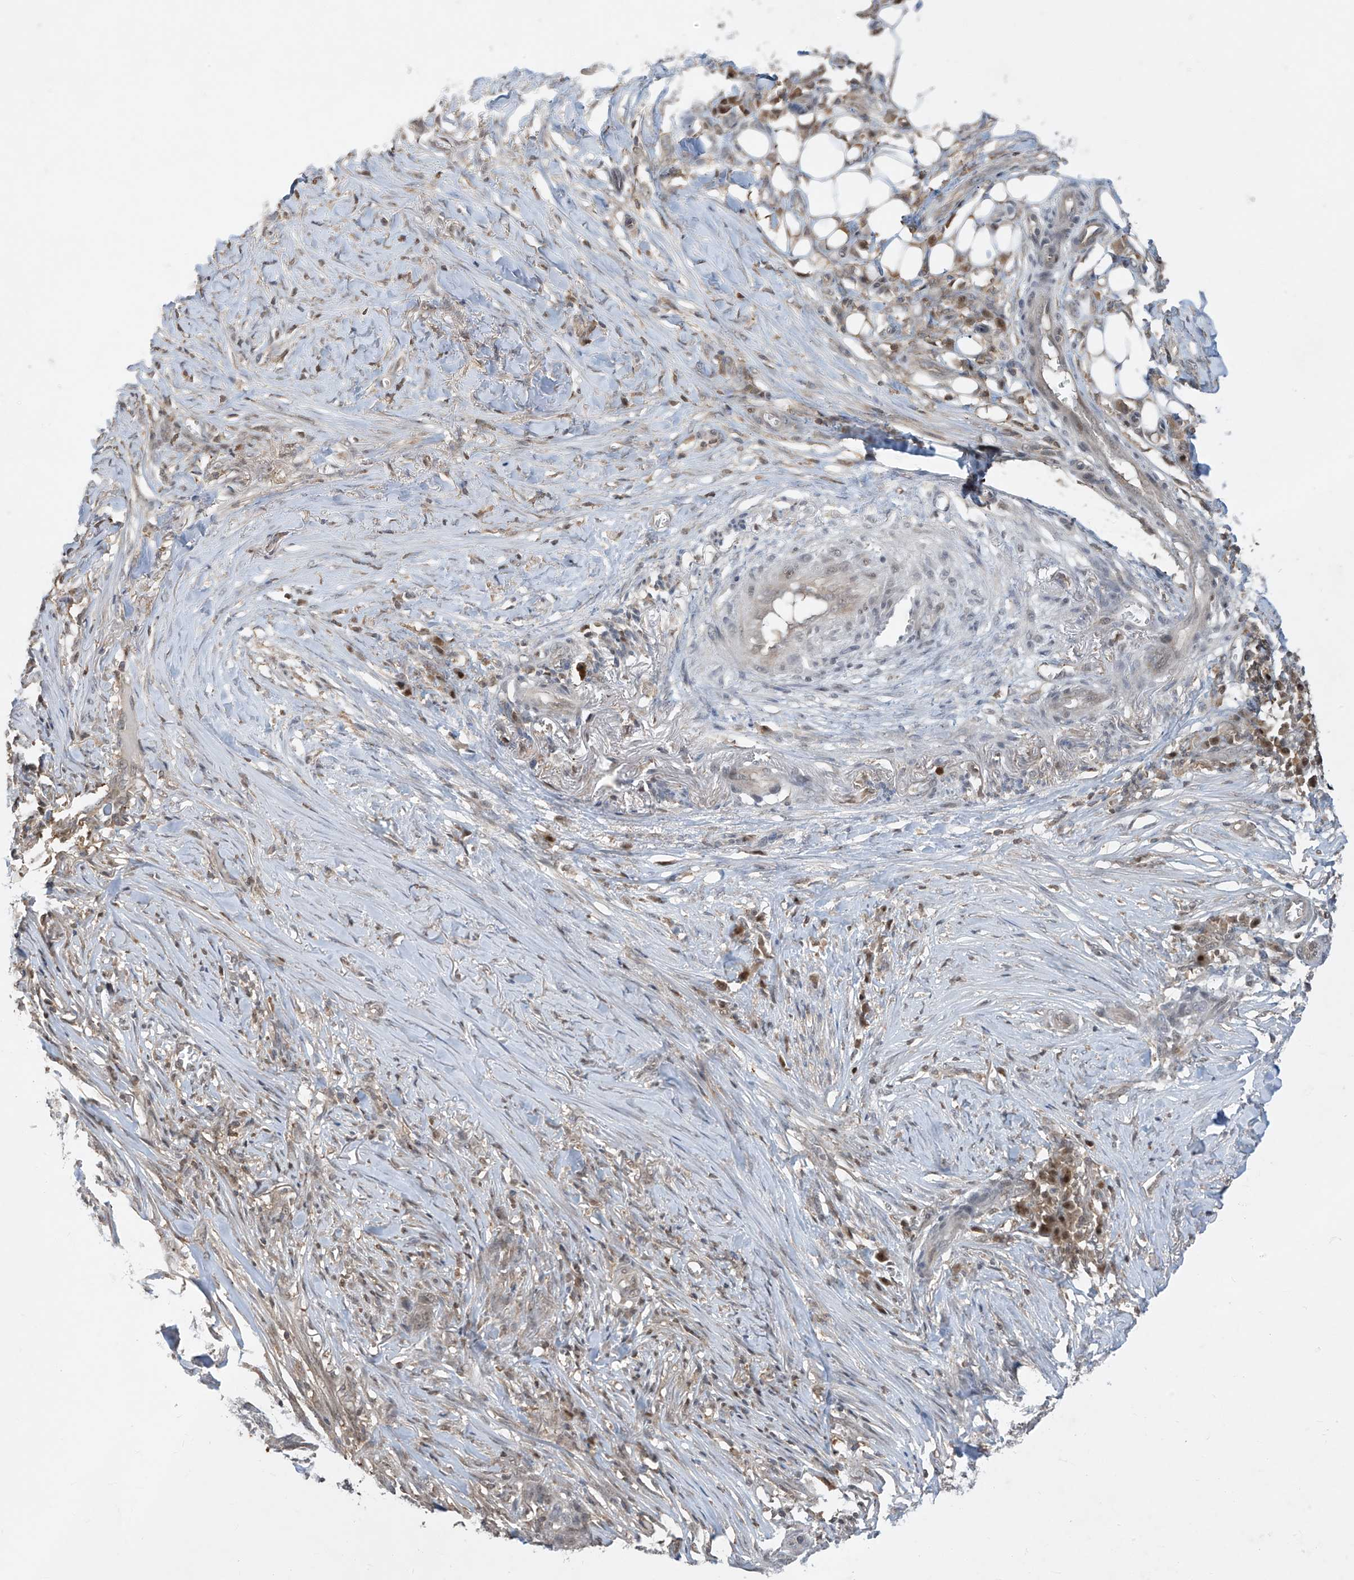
{"staining": {"intensity": "weak", "quantity": "25%-75%", "location": "cytoplasmic/membranous,nuclear"}, "tissue": "skin cancer", "cell_type": "Tumor cells", "image_type": "cancer", "snomed": [{"axis": "morphology", "description": "Basal cell carcinoma"}, {"axis": "topography", "description": "Skin"}], "caption": "Immunohistochemical staining of human skin cancer displays low levels of weak cytoplasmic/membranous and nuclear staining in about 25%-75% of tumor cells.", "gene": "ZNF358", "patient": {"sex": "male", "age": 85}}